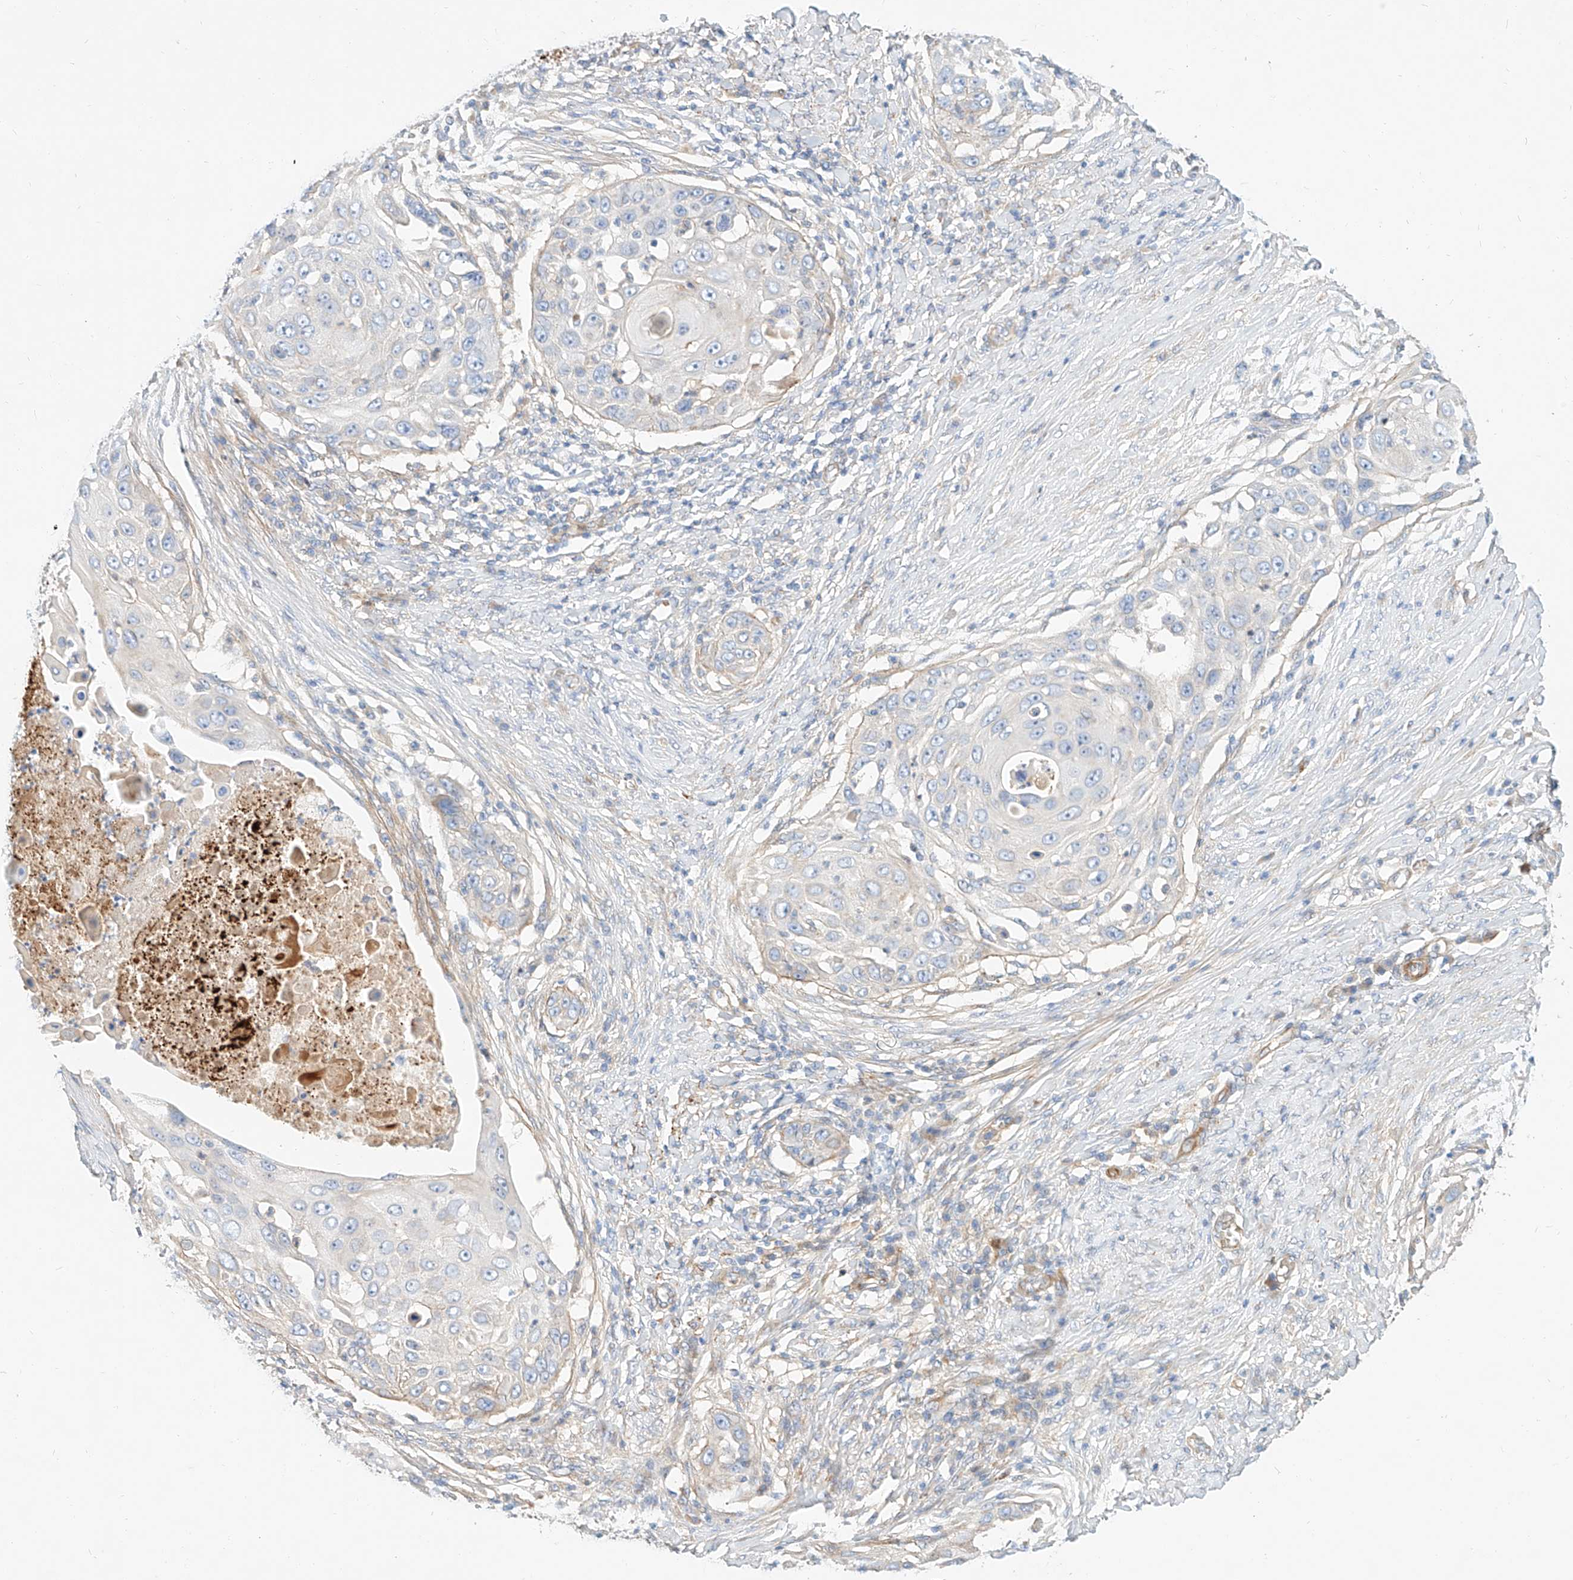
{"staining": {"intensity": "negative", "quantity": "none", "location": "none"}, "tissue": "skin cancer", "cell_type": "Tumor cells", "image_type": "cancer", "snomed": [{"axis": "morphology", "description": "Squamous cell carcinoma, NOS"}, {"axis": "topography", "description": "Skin"}], "caption": "Protein analysis of squamous cell carcinoma (skin) reveals no significant positivity in tumor cells.", "gene": "KCNH5", "patient": {"sex": "female", "age": 44}}